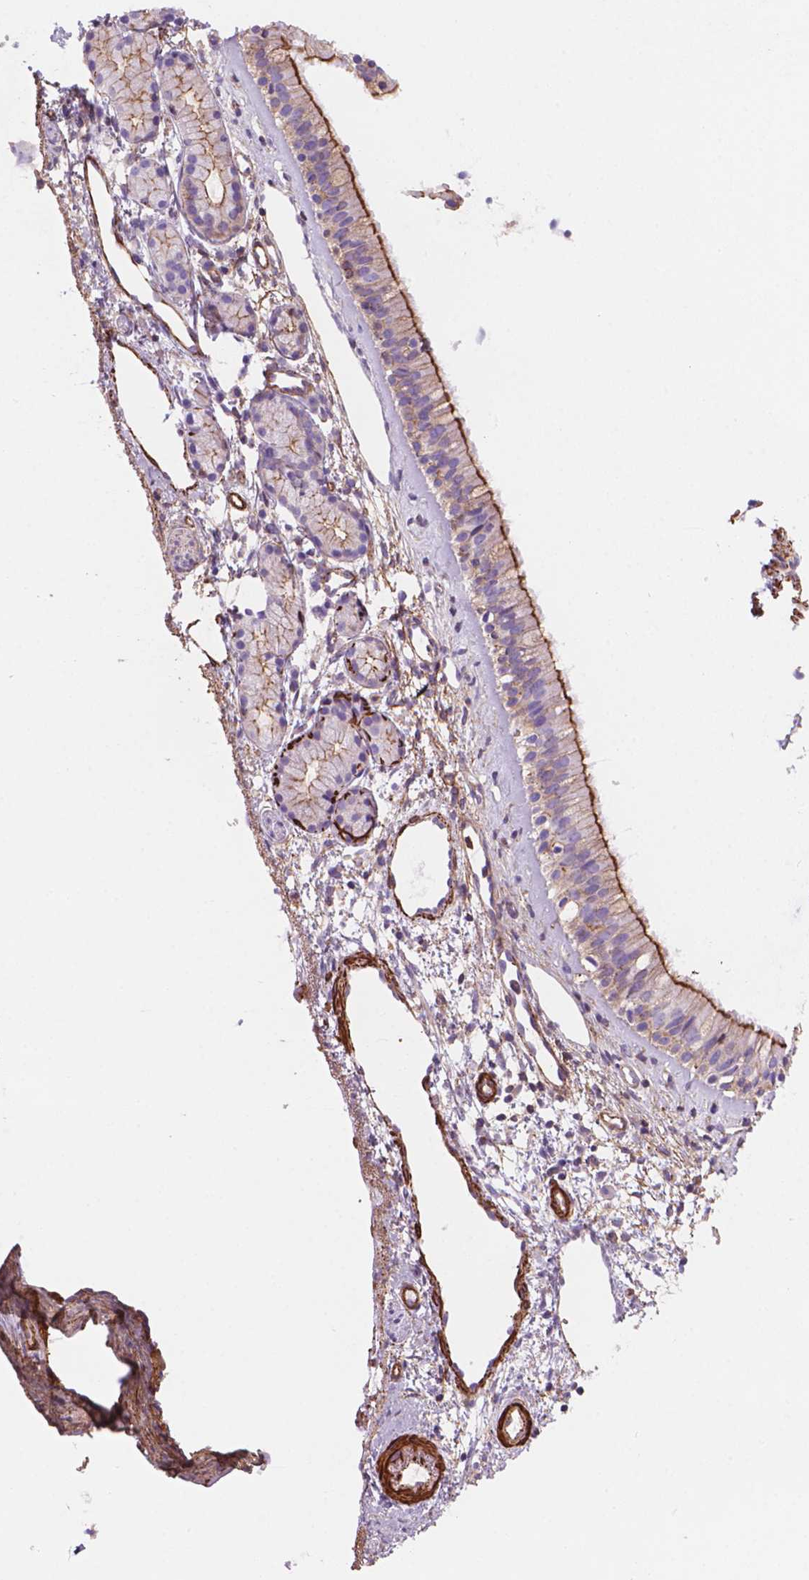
{"staining": {"intensity": "moderate", "quantity": "25%-75%", "location": "cytoplasmic/membranous"}, "tissue": "nasopharynx", "cell_type": "Respiratory epithelial cells", "image_type": "normal", "snomed": [{"axis": "morphology", "description": "Normal tissue, NOS"}, {"axis": "topography", "description": "Nasopharynx"}], "caption": "Protein expression analysis of normal nasopharynx reveals moderate cytoplasmic/membranous positivity in approximately 25%-75% of respiratory epithelial cells. The staining is performed using DAB (3,3'-diaminobenzidine) brown chromogen to label protein expression. The nuclei are counter-stained blue using hematoxylin.", "gene": "PATJ", "patient": {"sex": "female", "age": 52}}